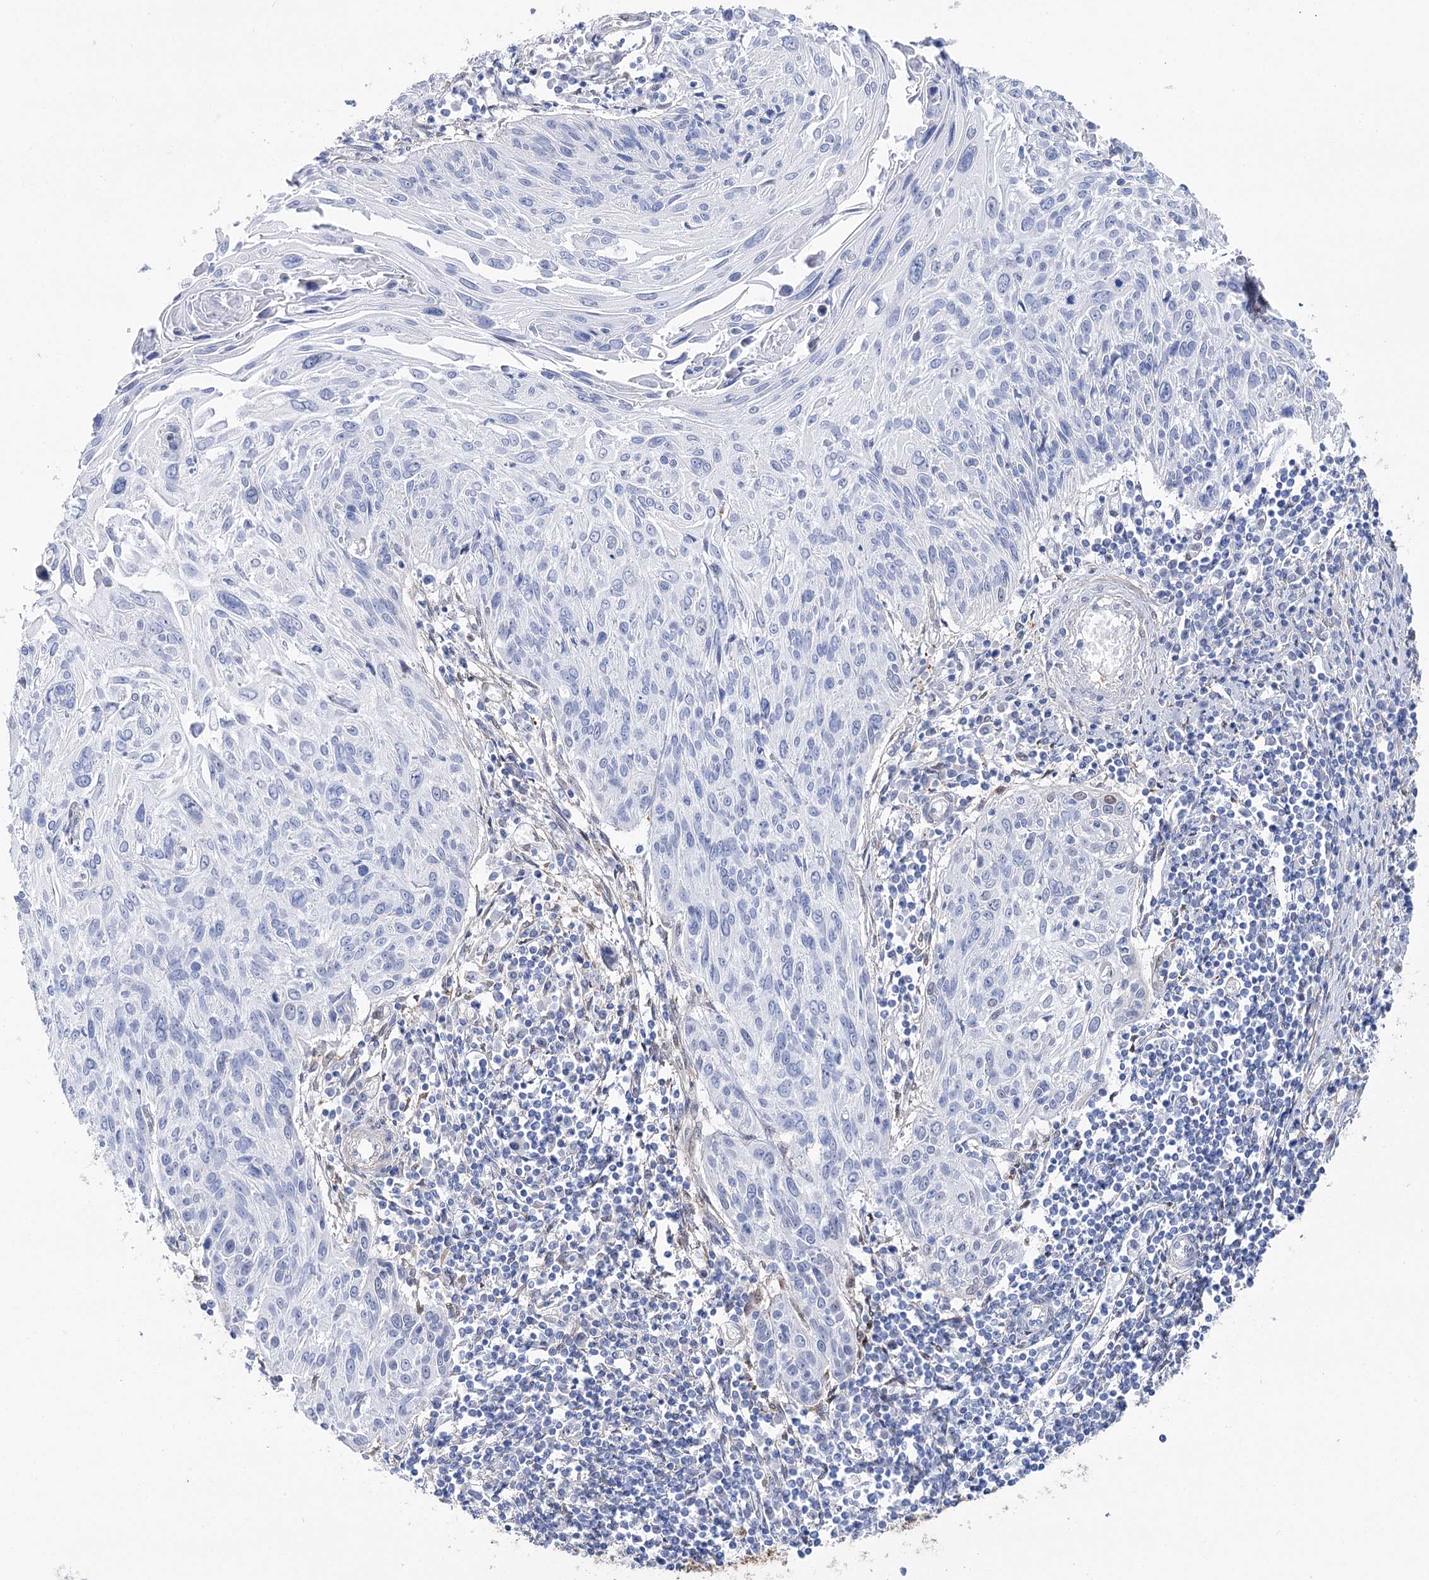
{"staining": {"intensity": "negative", "quantity": "none", "location": "none"}, "tissue": "cervical cancer", "cell_type": "Tumor cells", "image_type": "cancer", "snomed": [{"axis": "morphology", "description": "Squamous cell carcinoma, NOS"}, {"axis": "topography", "description": "Cervix"}], "caption": "This is an immunohistochemistry image of human cervical cancer (squamous cell carcinoma). There is no positivity in tumor cells.", "gene": "UGDH", "patient": {"sex": "female", "age": 51}}